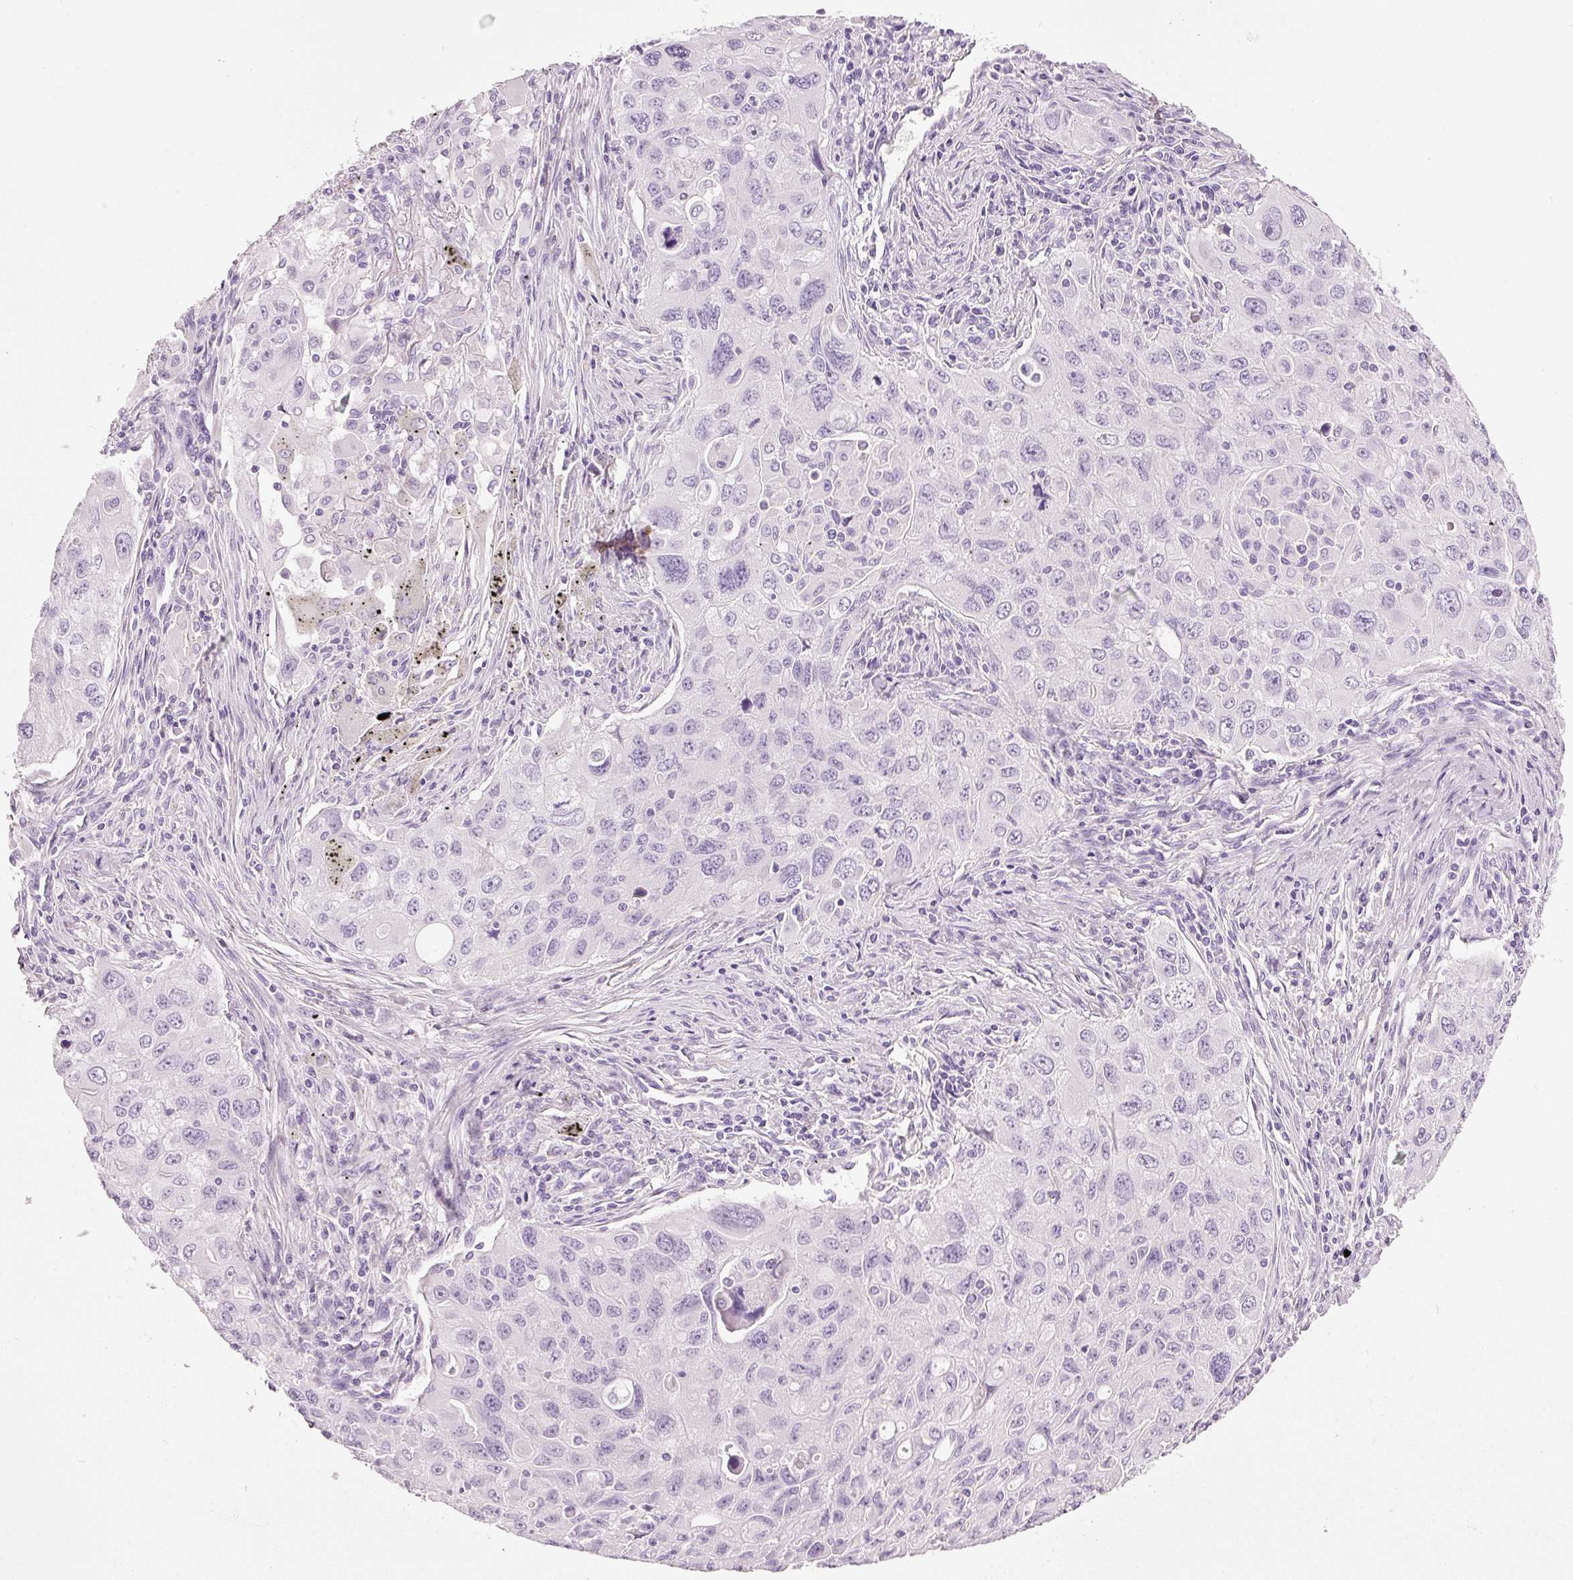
{"staining": {"intensity": "negative", "quantity": "none", "location": "none"}, "tissue": "lung cancer", "cell_type": "Tumor cells", "image_type": "cancer", "snomed": [{"axis": "morphology", "description": "Adenocarcinoma, NOS"}, {"axis": "morphology", "description": "Adenocarcinoma, metastatic, NOS"}, {"axis": "topography", "description": "Lymph node"}, {"axis": "topography", "description": "Lung"}], "caption": "Histopathology image shows no protein staining in tumor cells of lung cancer (metastatic adenocarcinoma) tissue. Brightfield microscopy of immunohistochemistry (IHC) stained with DAB (3,3'-diaminobenzidine) (brown) and hematoxylin (blue), captured at high magnification.", "gene": "PDXDC1", "patient": {"sex": "female", "age": 42}}